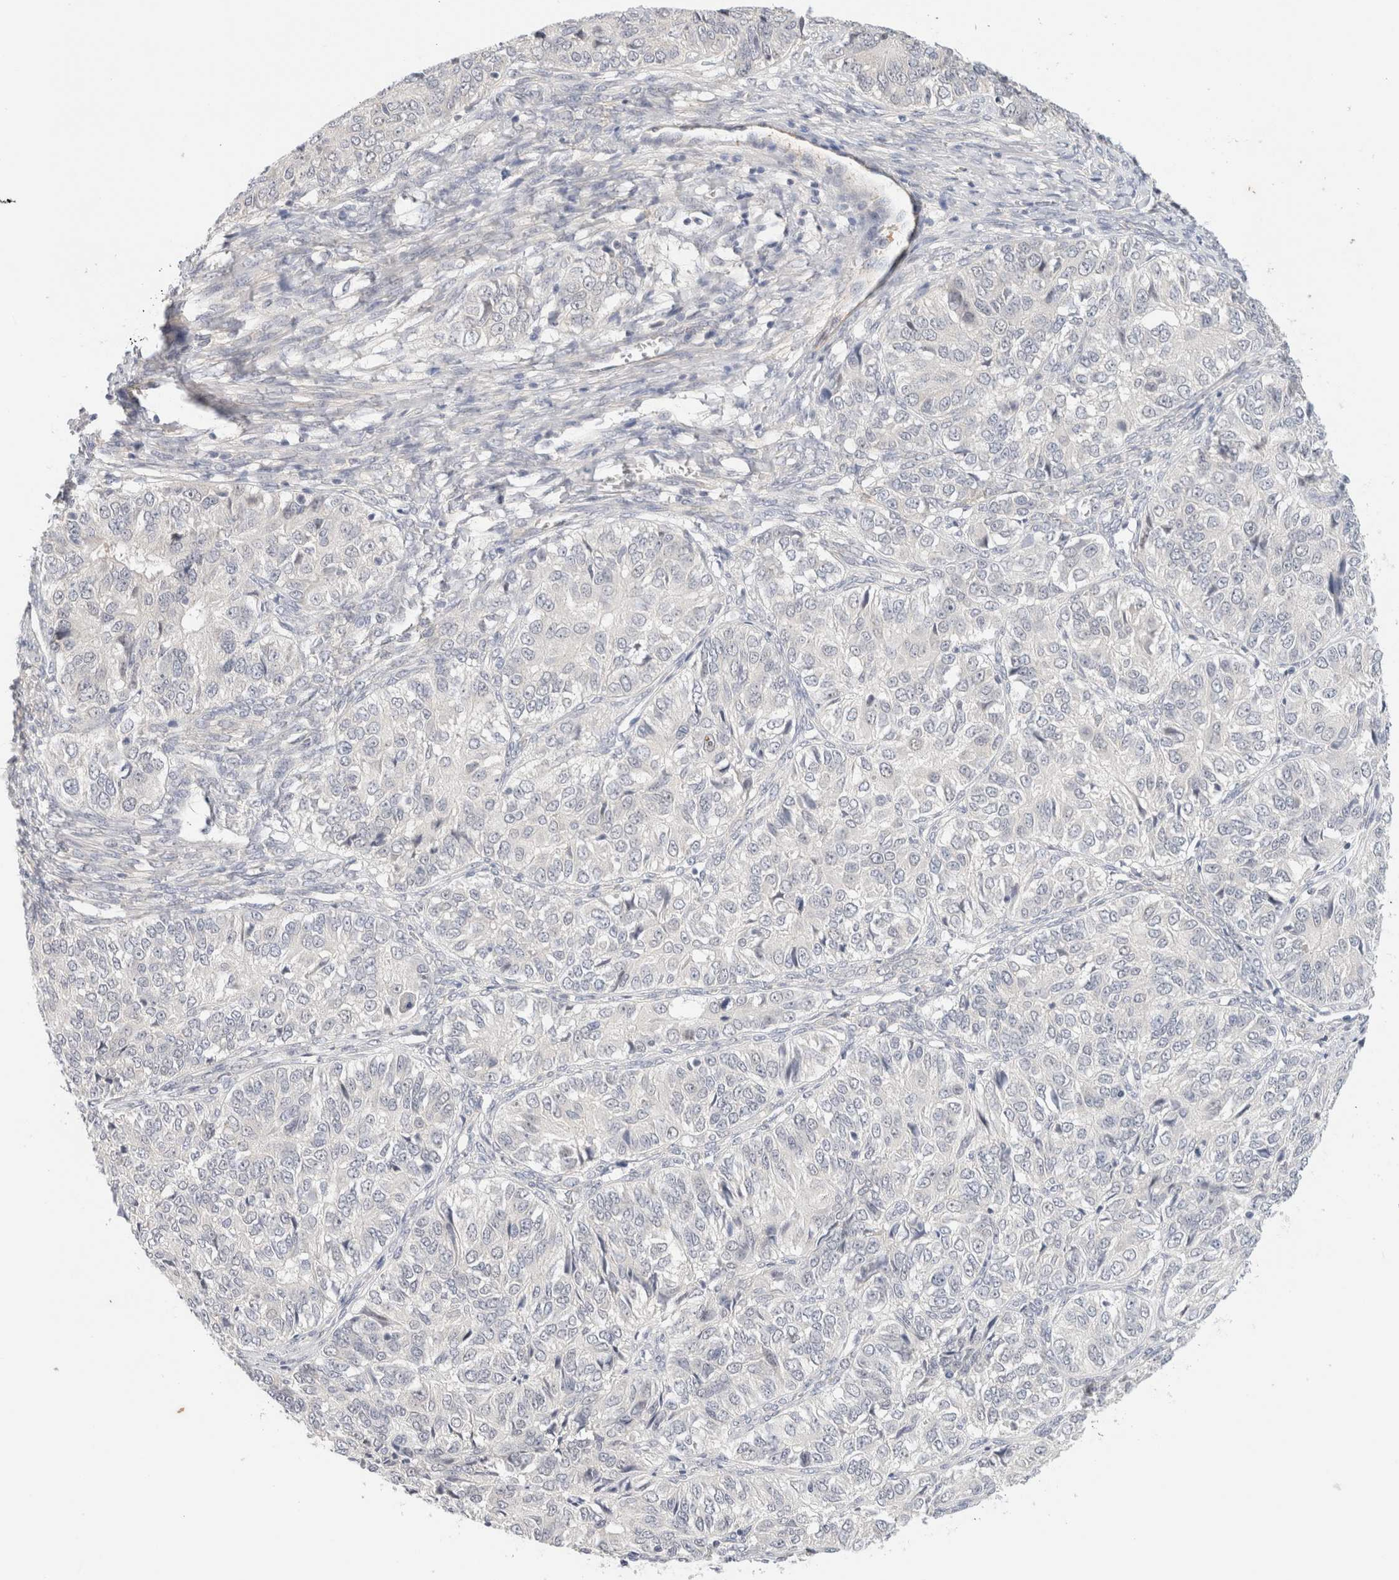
{"staining": {"intensity": "negative", "quantity": "none", "location": "none"}, "tissue": "ovarian cancer", "cell_type": "Tumor cells", "image_type": "cancer", "snomed": [{"axis": "morphology", "description": "Carcinoma, endometroid"}, {"axis": "topography", "description": "Ovary"}], "caption": "Immunohistochemical staining of human endometroid carcinoma (ovarian) displays no significant expression in tumor cells.", "gene": "SPRTN", "patient": {"sex": "female", "age": 51}}